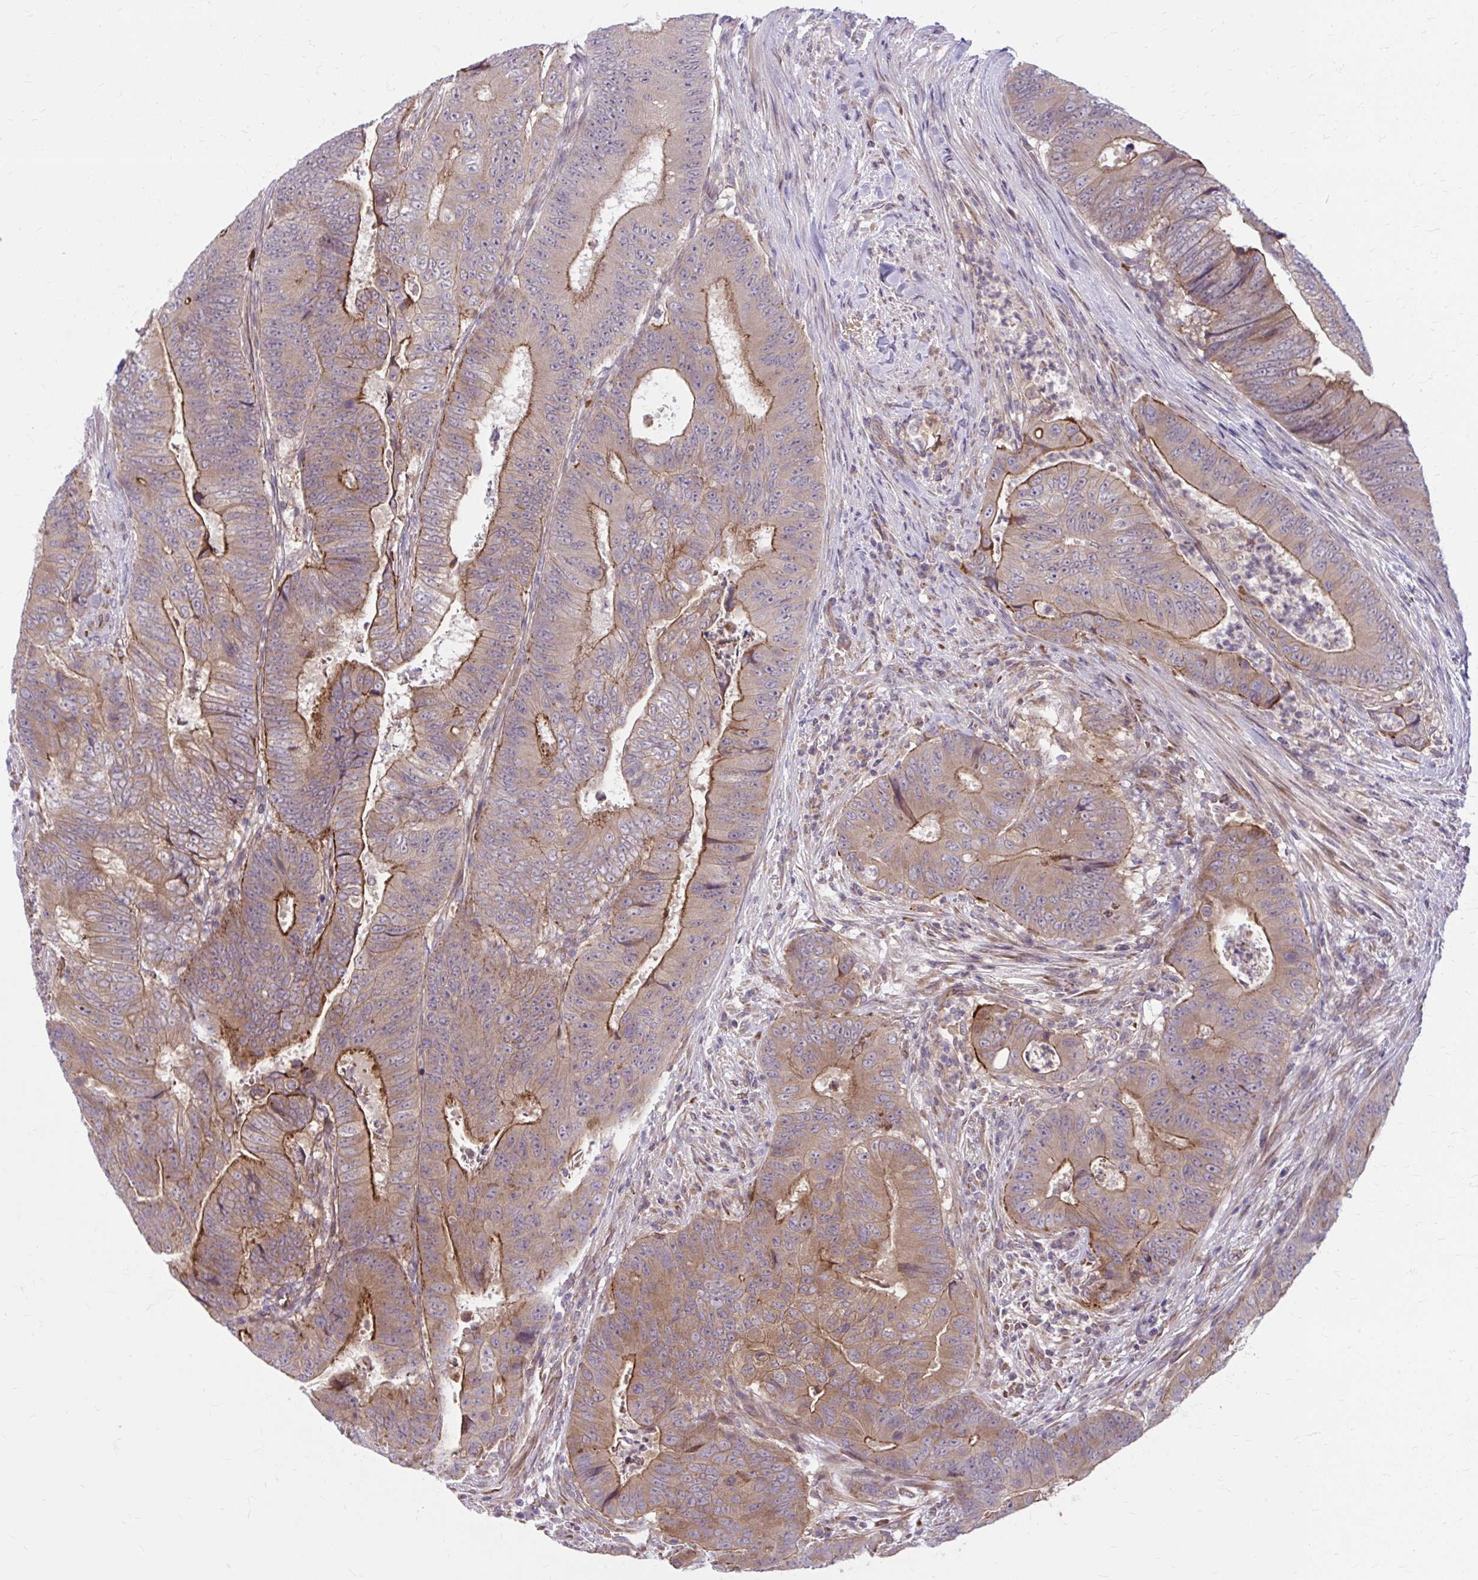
{"staining": {"intensity": "strong", "quantity": ">75%", "location": "cytoplasmic/membranous"}, "tissue": "colorectal cancer", "cell_type": "Tumor cells", "image_type": "cancer", "snomed": [{"axis": "morphology", "description": "Adenocarcinoma, NOS"}, {"axis": "topography", "description": "Colon"}], "caption": "A photomicrograph of colorectal cancer (adenocarcinoma) stained for a protein displays strong cytoplasmic/membranous brown staining in tumor cells. The protein of interest is shown in brown color, while the nuclei are stained blue.", "gene": "SNF8", "patient": {"sex": "female", "age": 48}}